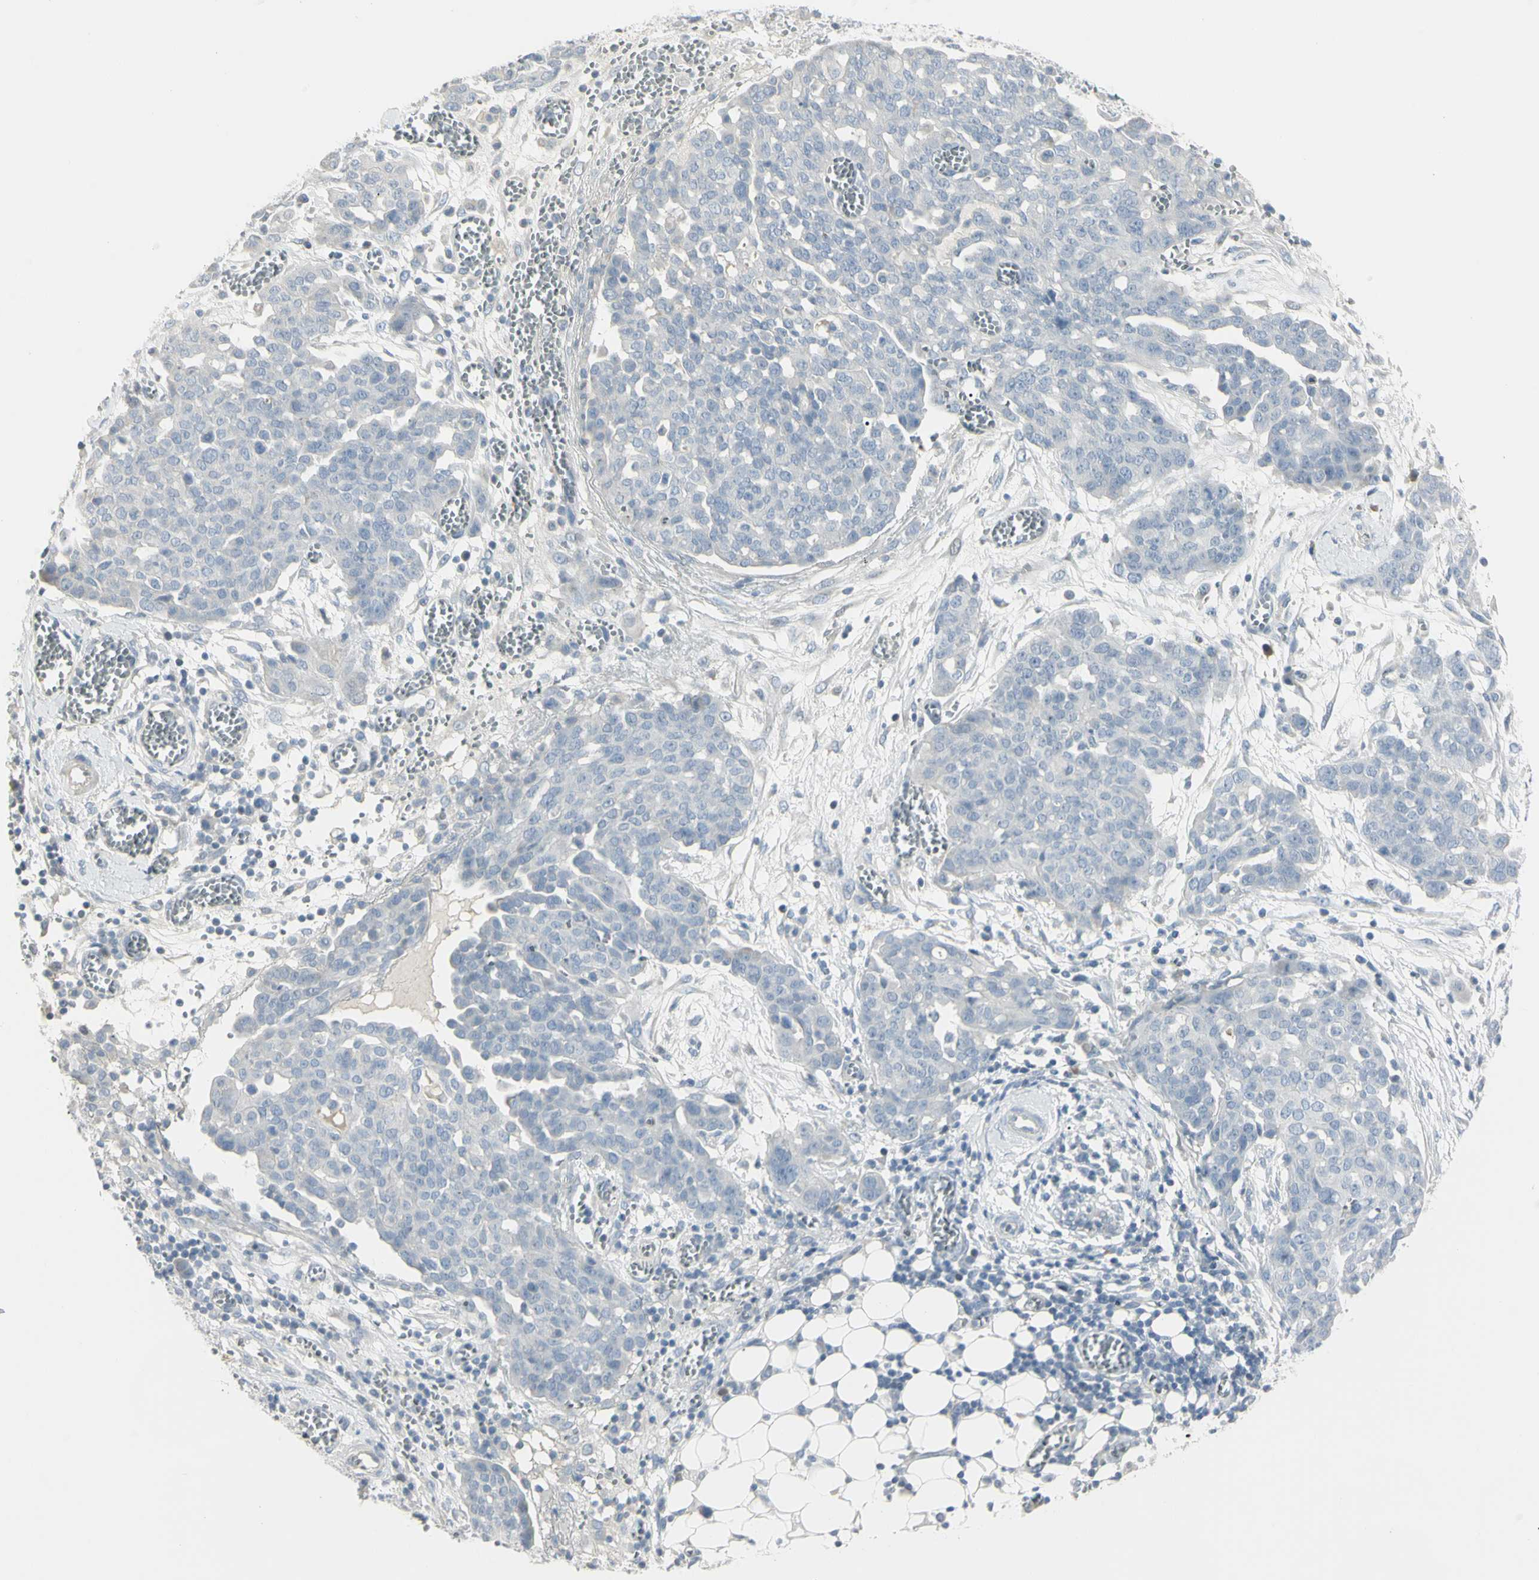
{"staining": {"intensity": "negative", "quantity": "none", "location": "none"}, "tissue": "ovarian cancer", "cell_type": "Tumor cells", "image_type": "cancer", "snomed": [{"axis": "morphology", "description": "Cystadenocarcinoma, serous, NOS"}, {"axis": "topography", "description": "Soft tissue"}, {"axis": "topography", "description": "Ovary"}], "caption": "Photomicrograph shows no significant protein staining in tumor cells of ovarian serous cystadenocarcinoma.", "gene": "PIP", "patient": {"sex": "female", "age": 57}}